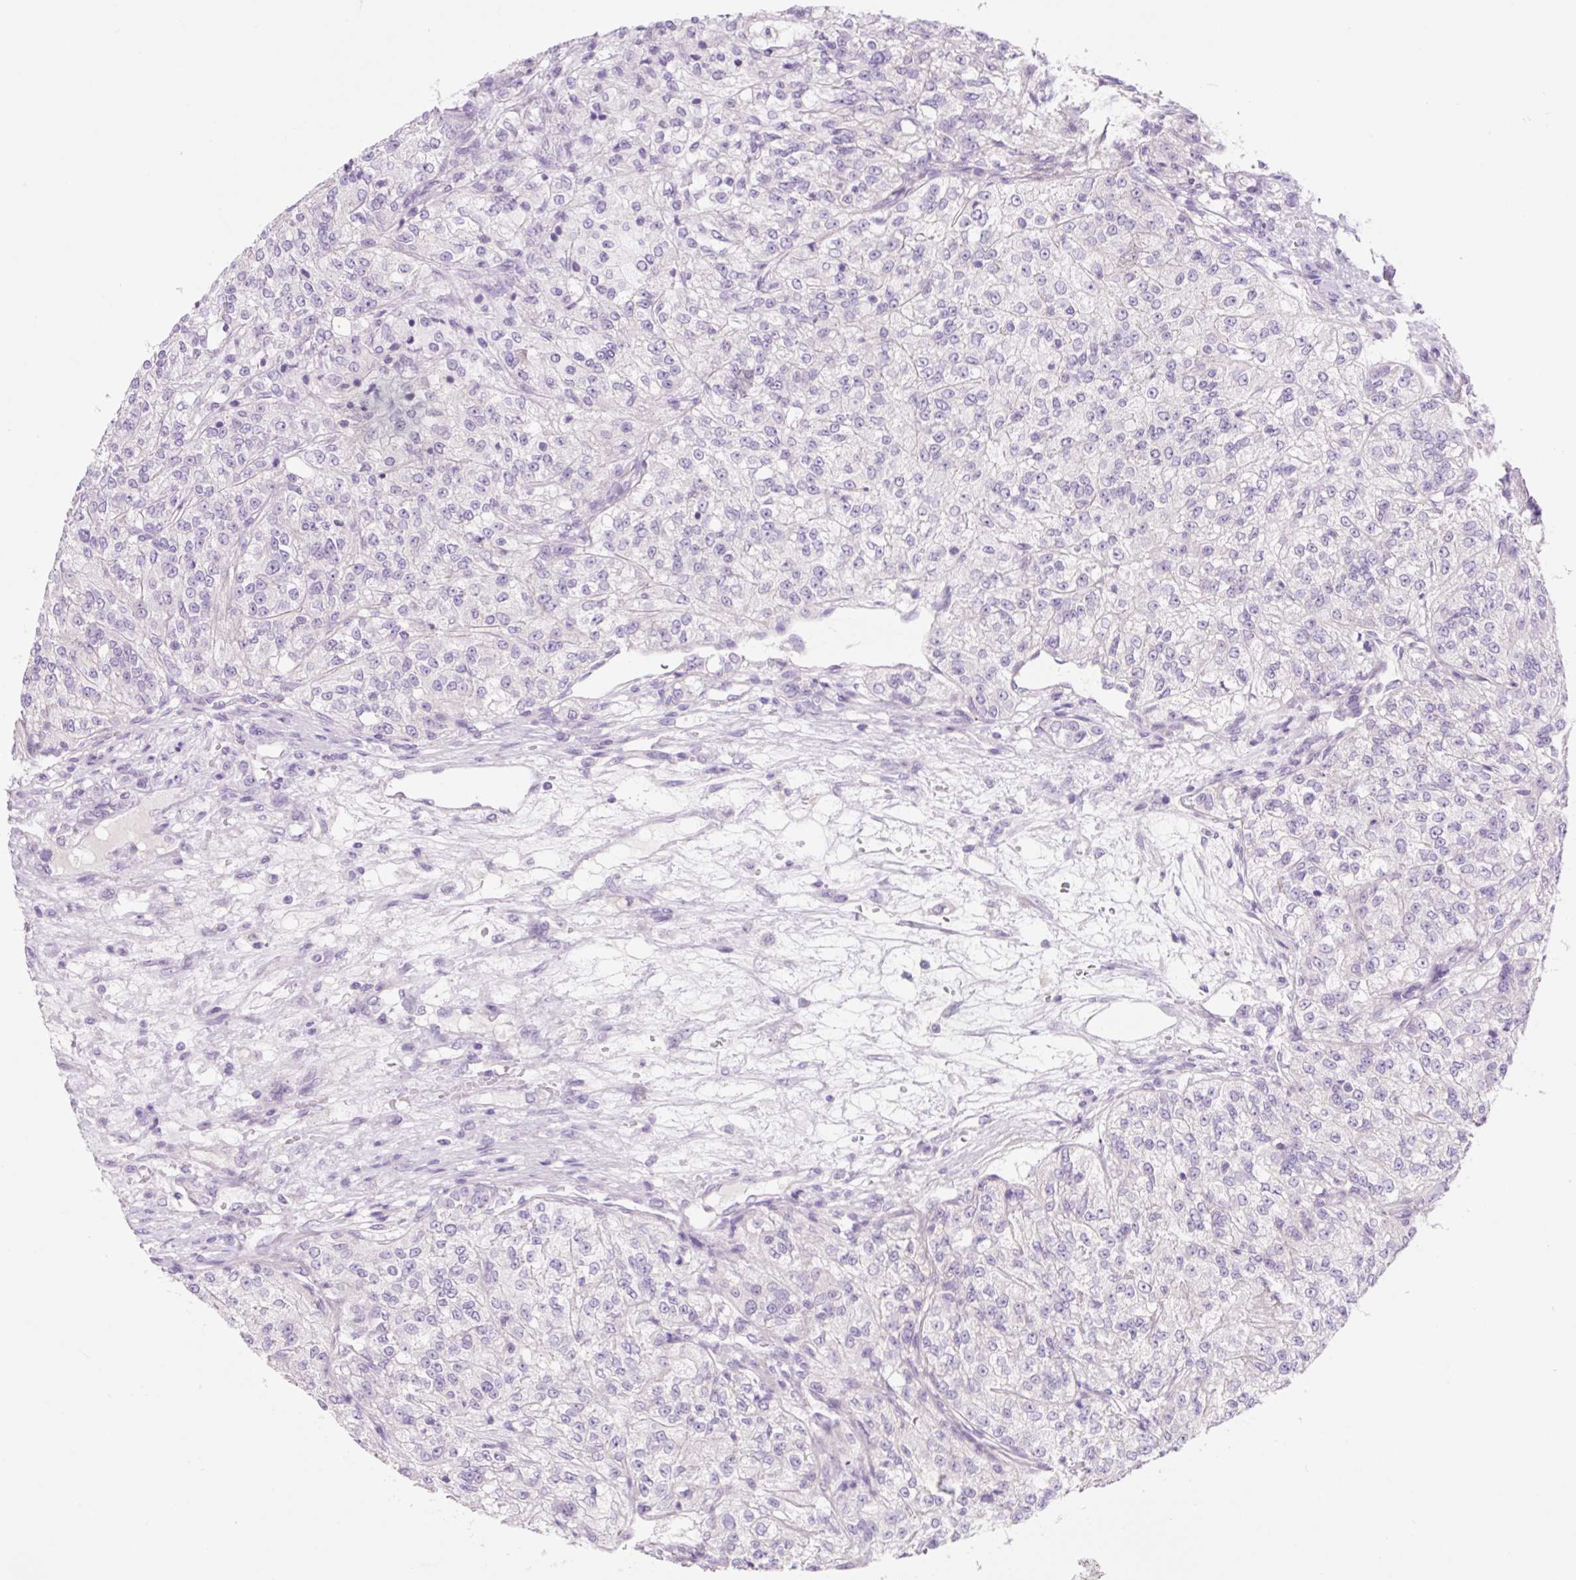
{"staining": {"intensity": "negative", "quantity": "none", "location": "none"}, "tissue": "renal cancer", "cell_type": "Tumor cells", "image_type": "cancer", "snomed": [{"axis": "morphology", "description": "Adenocarcinoma, NOS"}, {"axis": "topography", "description": "Kidney"}], "caption": "An immunohistochemistry (IHC) micrograph of renal cancer is shown. There is no staining in tumor cells of renal cancer.", "gene": "CELF6", "patient": {"sex": "female", "age": 63}}